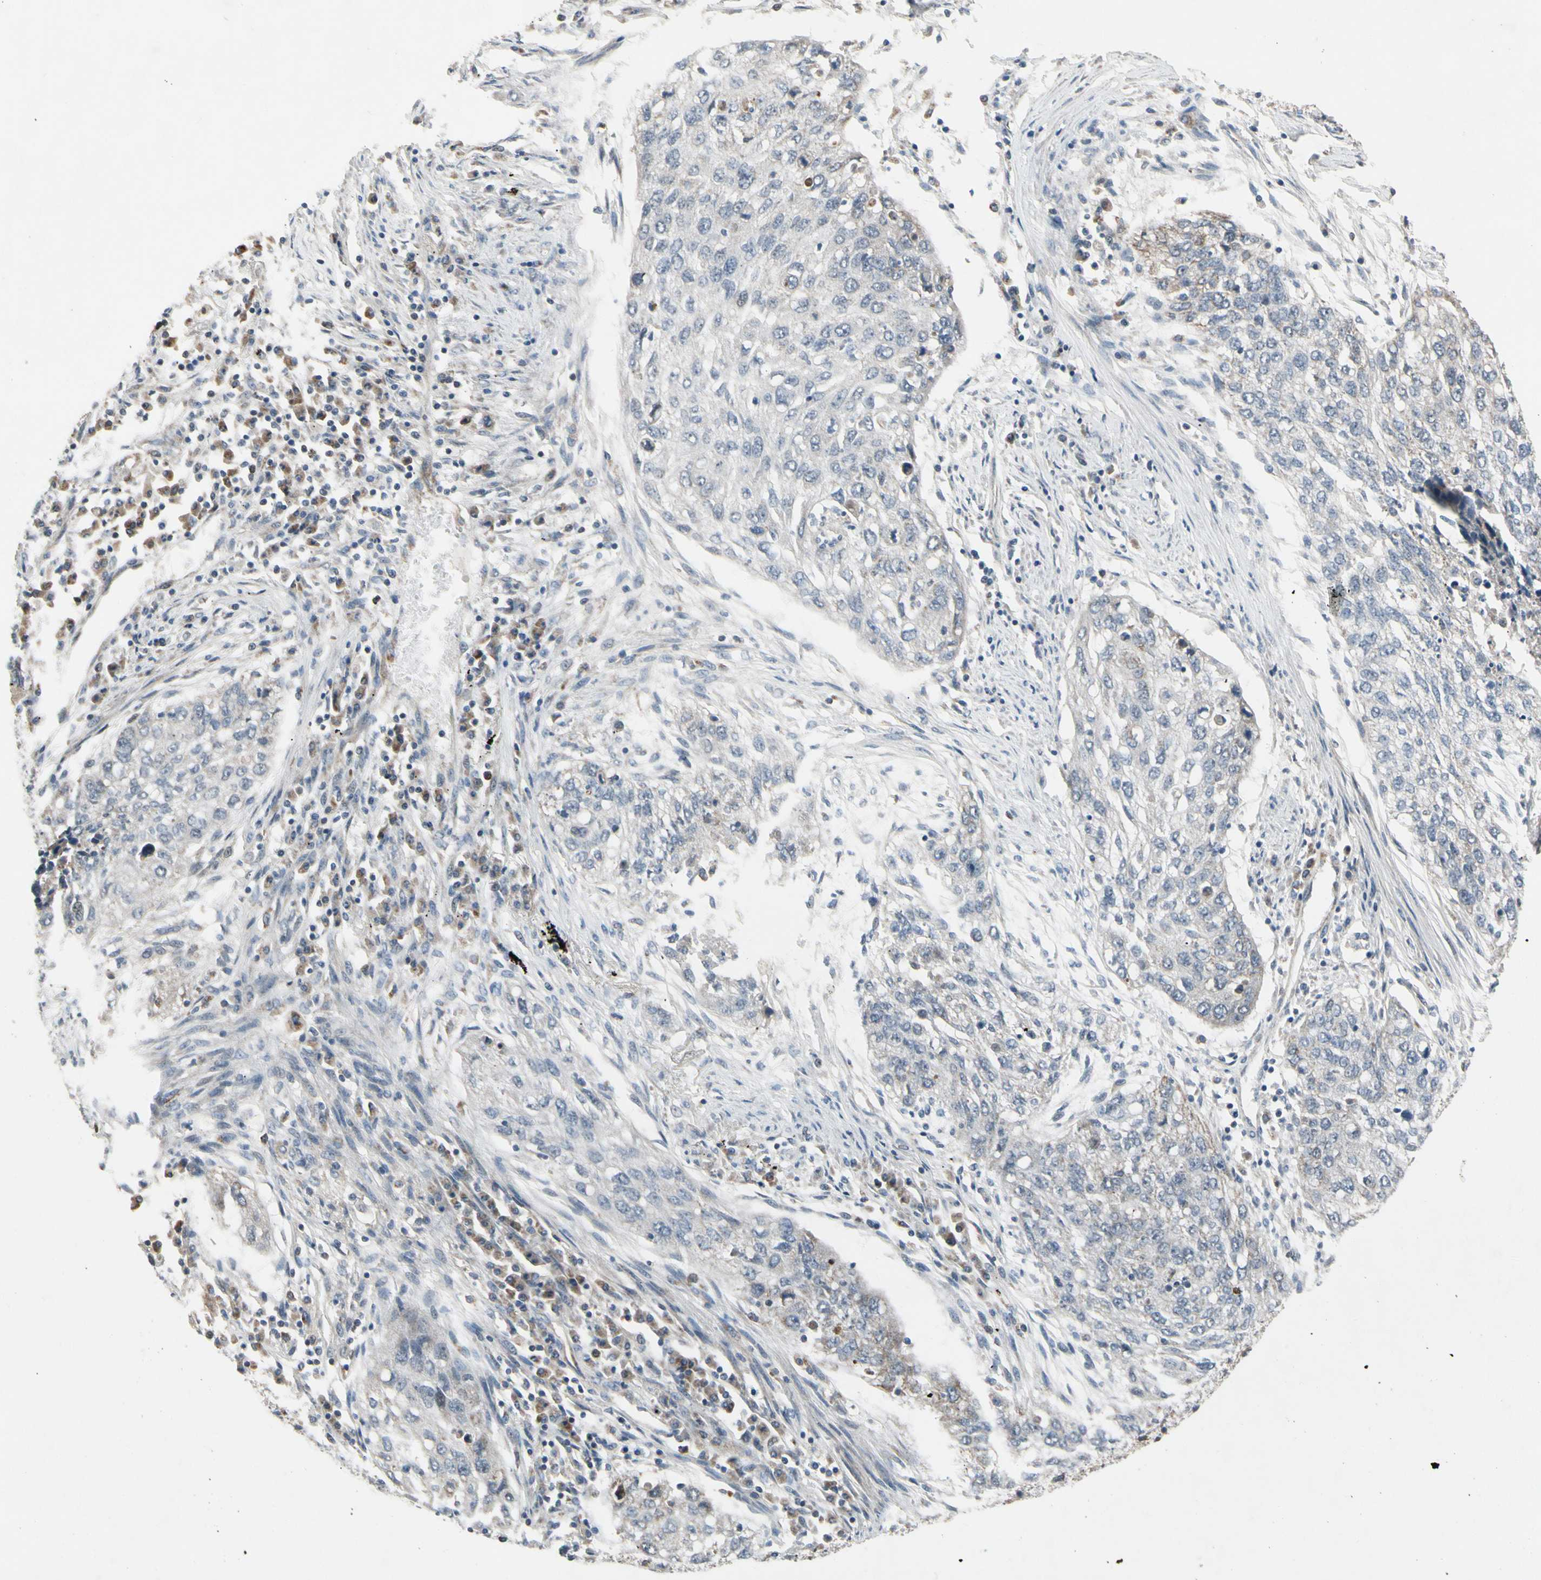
{"staining": {"intensity": "weak", "quantity": ">75%", "location": "cytoplasmic/membranous"}, "tissue": "lung cancer", "cell_type": "Tumor cells", "image_type": "cancer", "snomed": [{"axis": "morphology", "description": "Squamous cell carcinoma, NOS"}, {"axis": "topography", "description": "Lung"}], "caption": "Immunohistochemistry (IHC) micrograph of neoplastic tissue: lung squamous cell carcinoma stained using immunohistochemistry displays low levels of weak protein expression localized specifically in the cytoplasmic/membranous of tumor cells, appearing as a cytoplasmic/membranous brown color.", "gene": "CPT1A", "patient": {"sex": "female", "age": 63}}